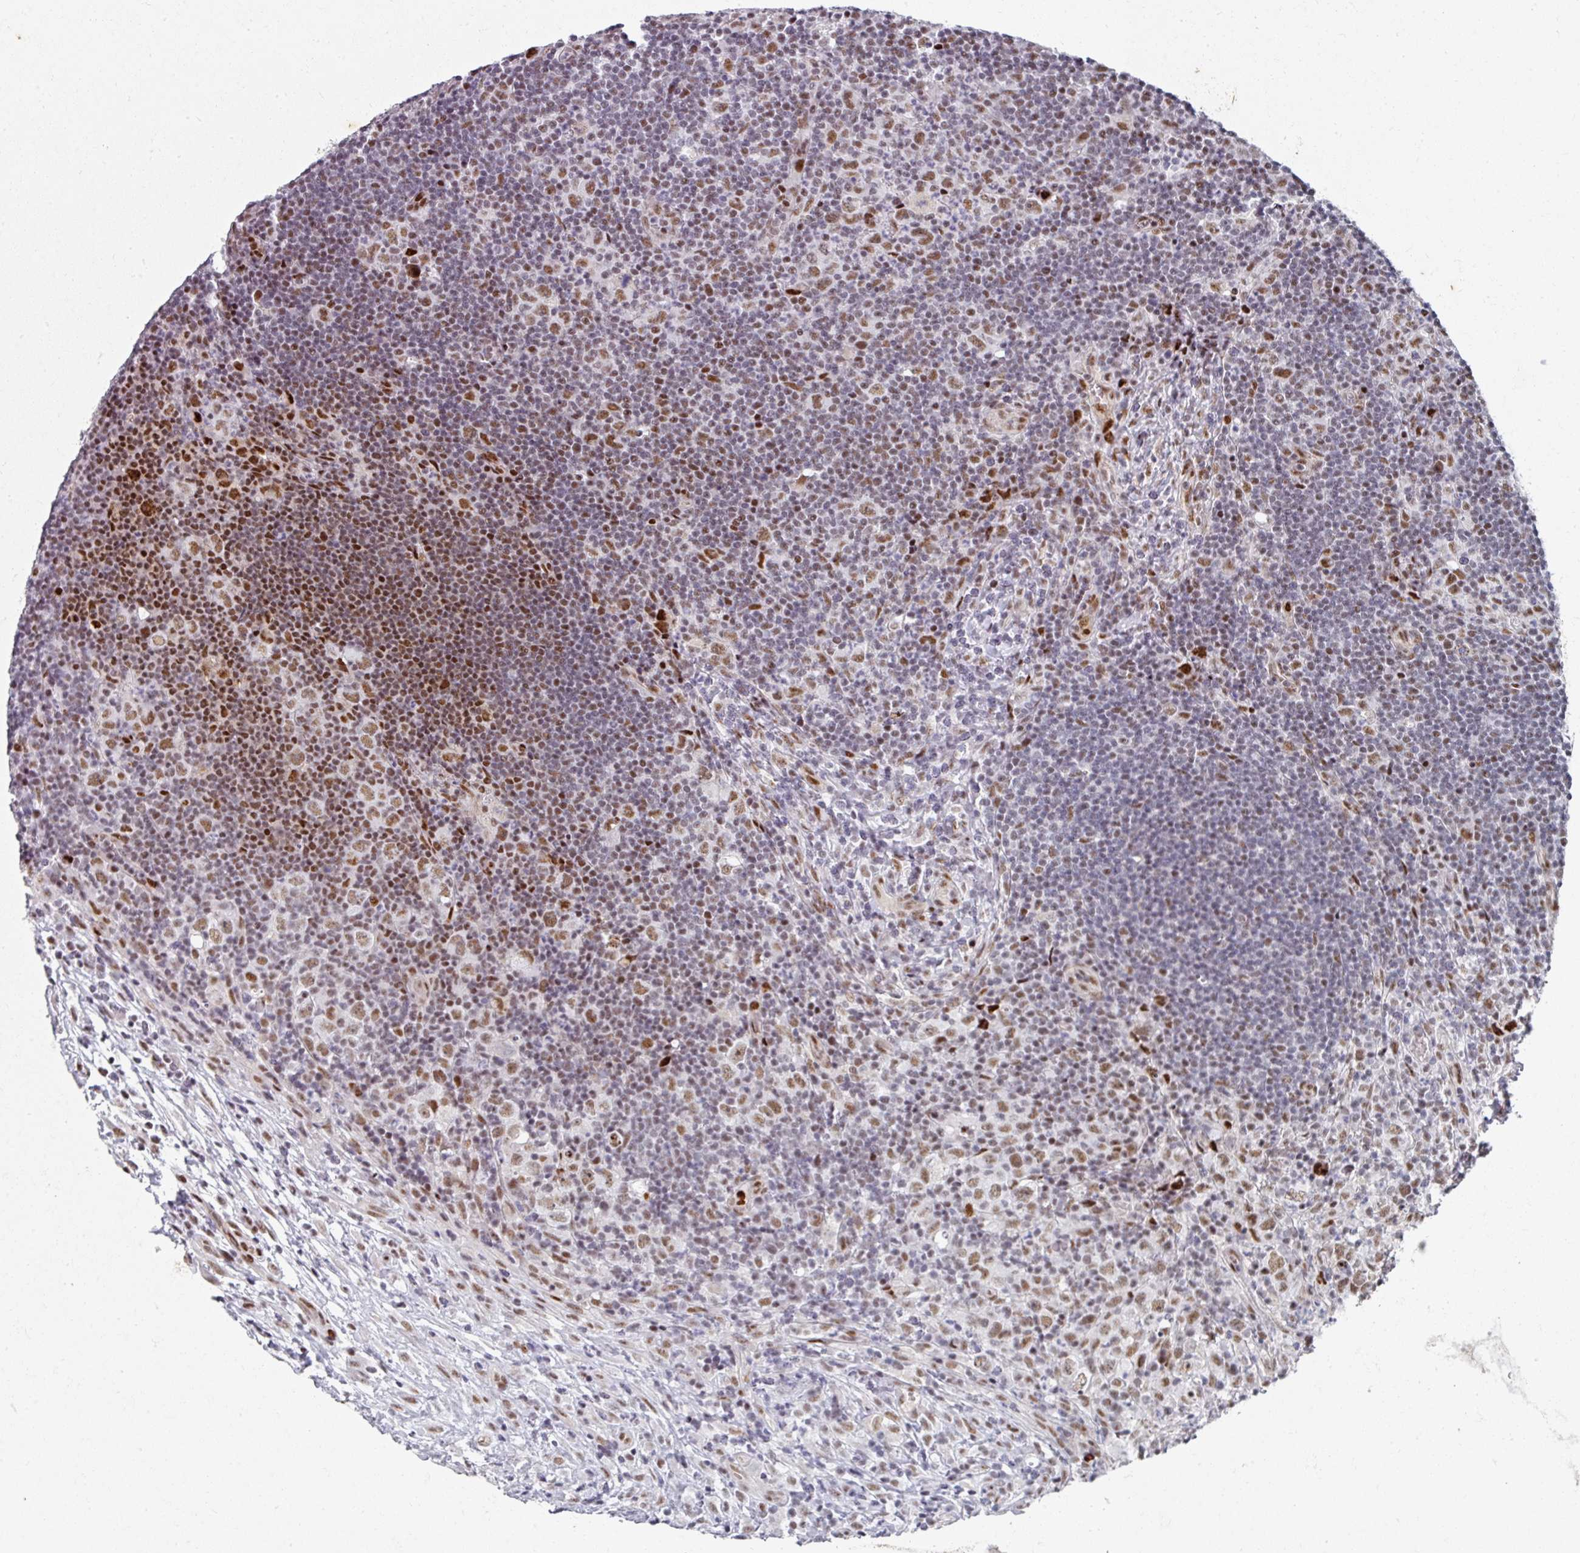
{"staining": {"intensity": "moderate", "quantity": ">75%", "location": "nuclear"}, "tissue": "lymphoma", "cell_type": "Tumor cells", "image_type": "cancer", "snomed": [{"axis": "morphology", "description": "Hodgkin's disease, NOS"}, {"axis": "topography", "description": "Lymph node"}], "caption": "Protein expression analysis of human Hodgkin's disease reveals moderate nuclear positivity in approximately >75% of tumor cells.", "gene": "SF3B5", "patient": {"sex": "female", "age": 18}}